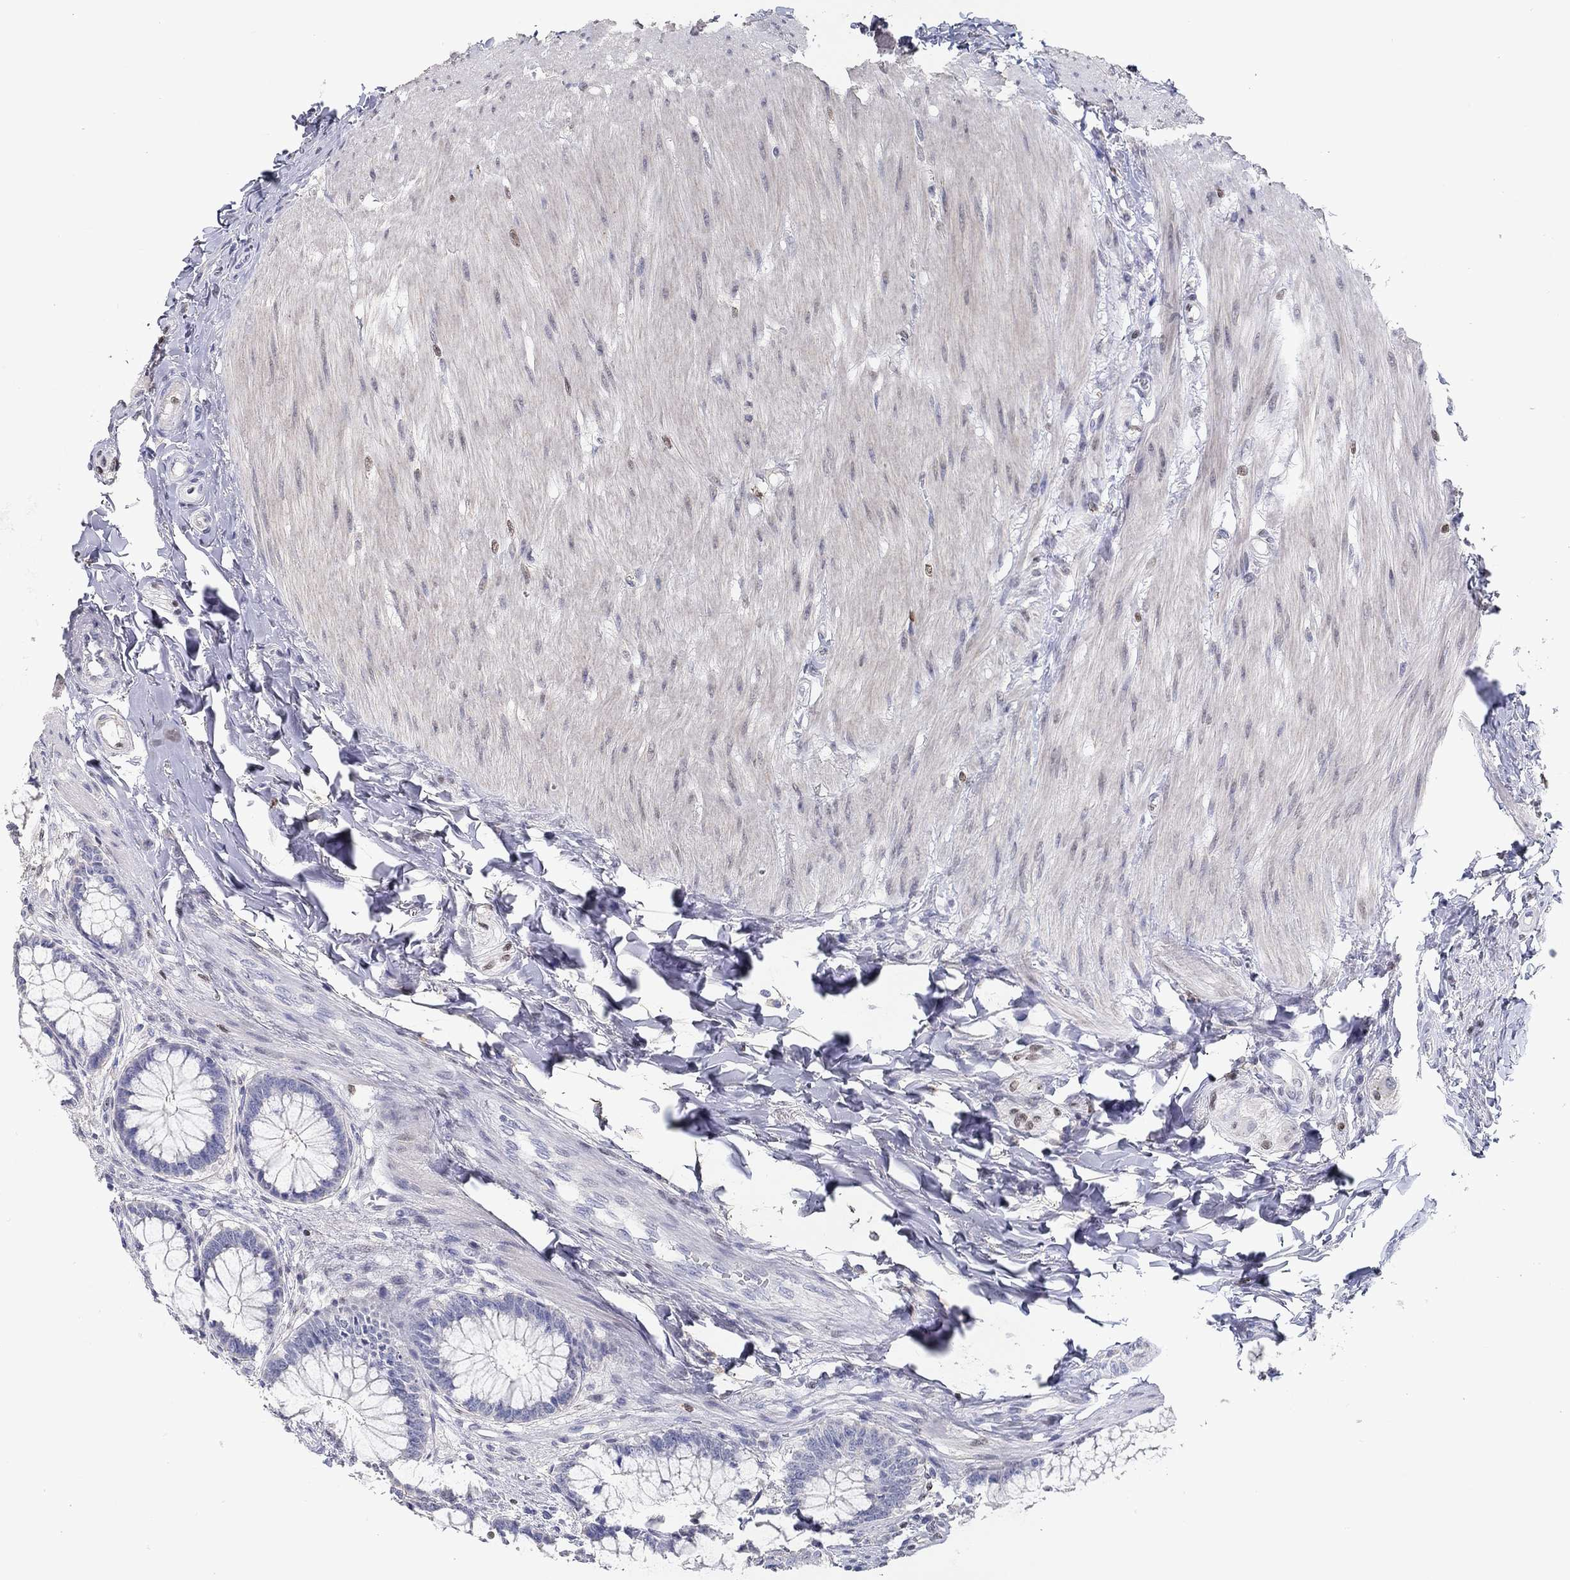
{"staining": {"intensity": "weak", "quantity": "<25%", "location": "nuclear"}, "tissue": "colon", "cell_type": "Endothelial cells", "image_type": "normal", "snomed": [{"axis": "morphology", "description": "Normal tissue, NOS"}, {"axis": "topography", "description": "Colon"}], "caption": "A photomicrograph of colon stained for a protein demonstrates no brown staining in endothelial cells. The staining is performed using DAB (3,3'-diaminobenzidine) brown chromogen with nuclei counter-stained in using hematoxylin.", "gene": "FGF2", "patient": {"sex": "female", "age": 65}}